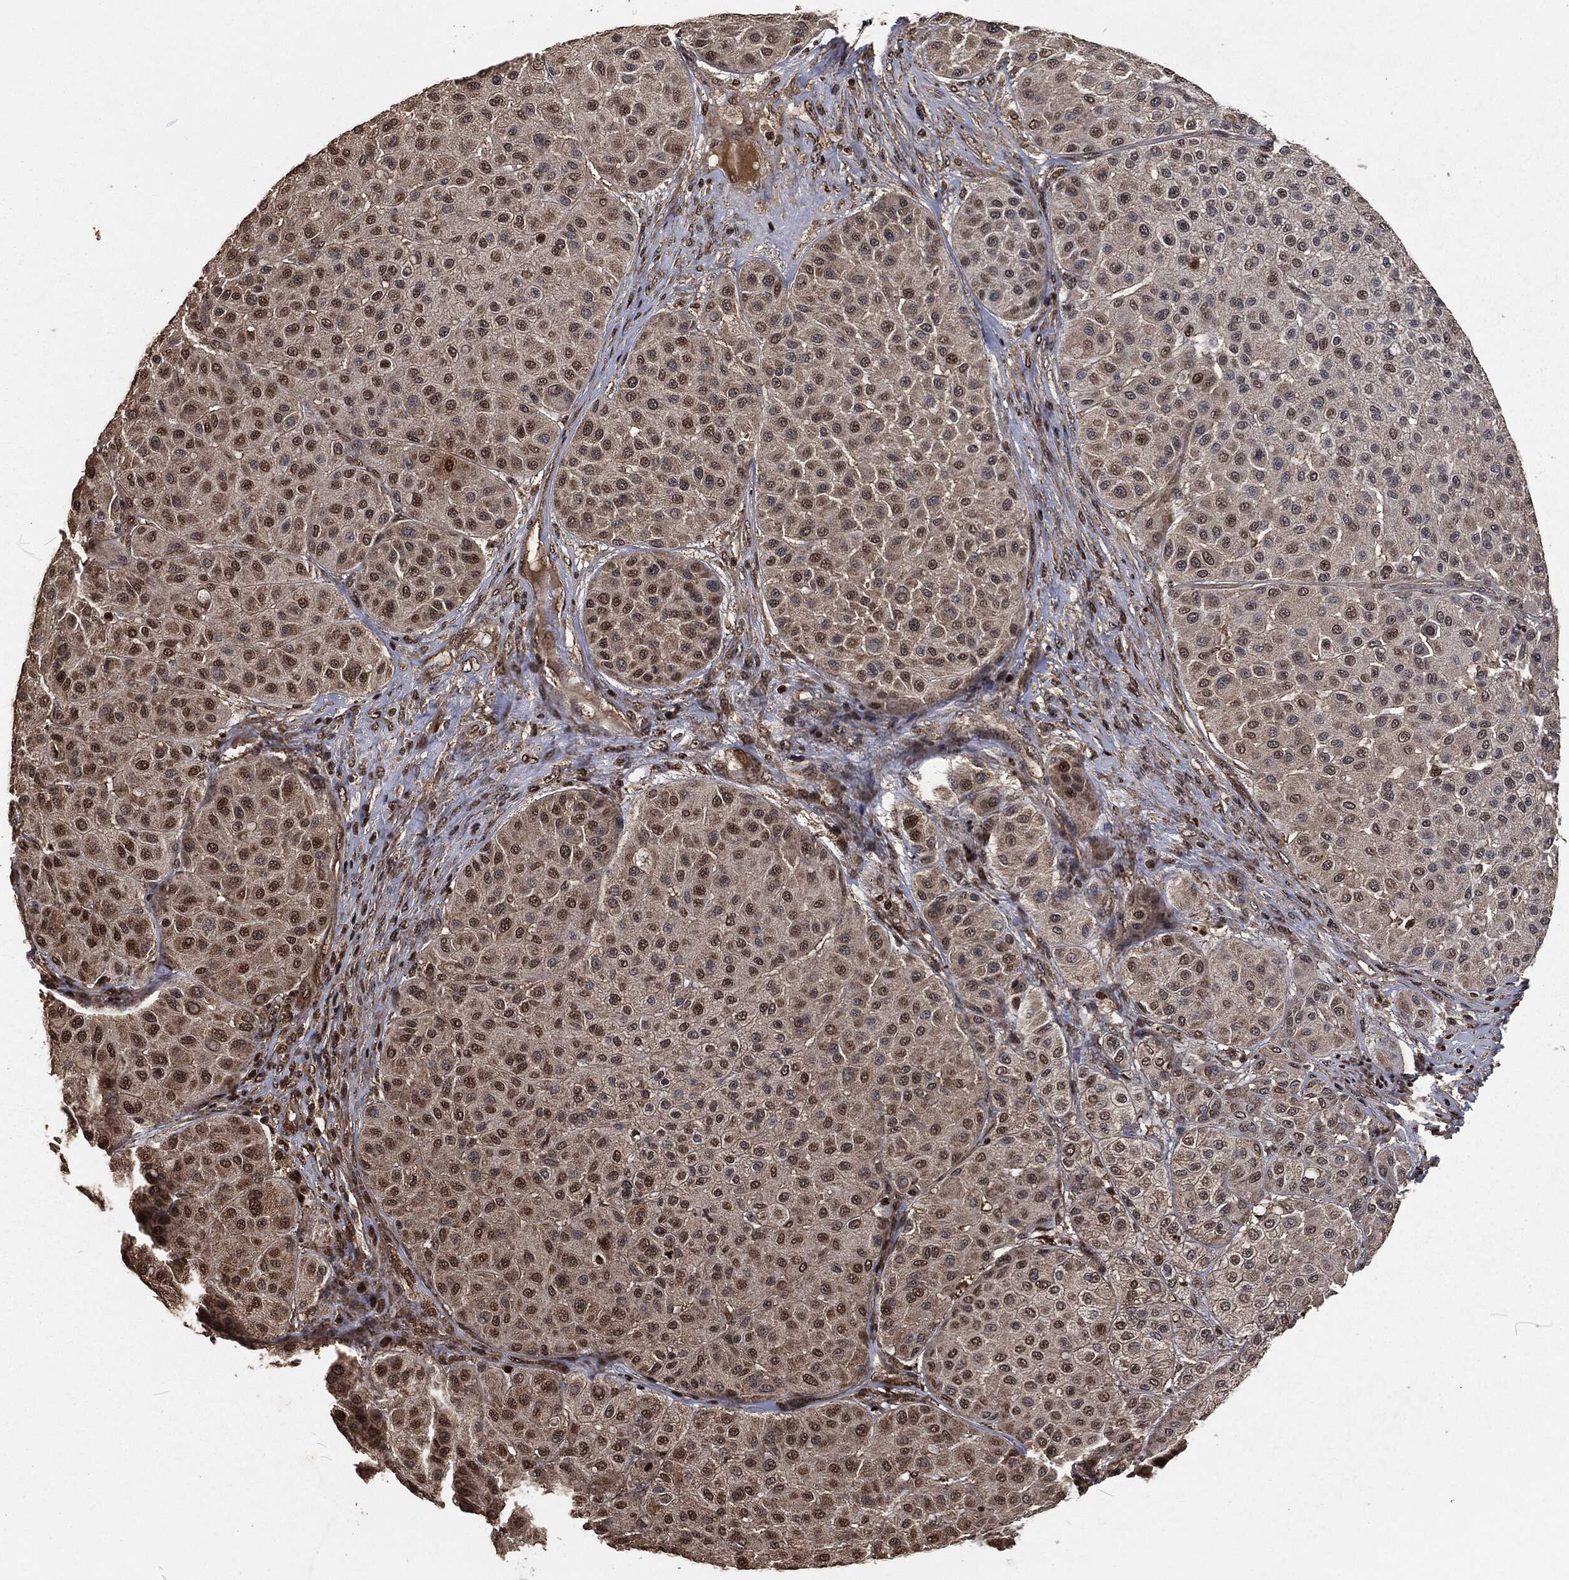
{"staining": {"intensity": "moderate", "quantity": "25%-75%", "location": "nuclear"}, "tissue": "melanoma", "cell_type": "Tumor cells", "image_type": "cancer", "snomed": [{"axis": "morphology", "description": "Malignant melanoma, Metastatic site"}, {"axis": "topography", "description": "Smooth muscle"}], "caption": "IHC histopathology image of human melanoma stained for a protein (brown), which demonstrates medium levels of moderate nuclear positivity in approximately 25%-75% of tumor cells.", "gene": "SNAI1", "patient": {"sex": "male", "age": 41}}